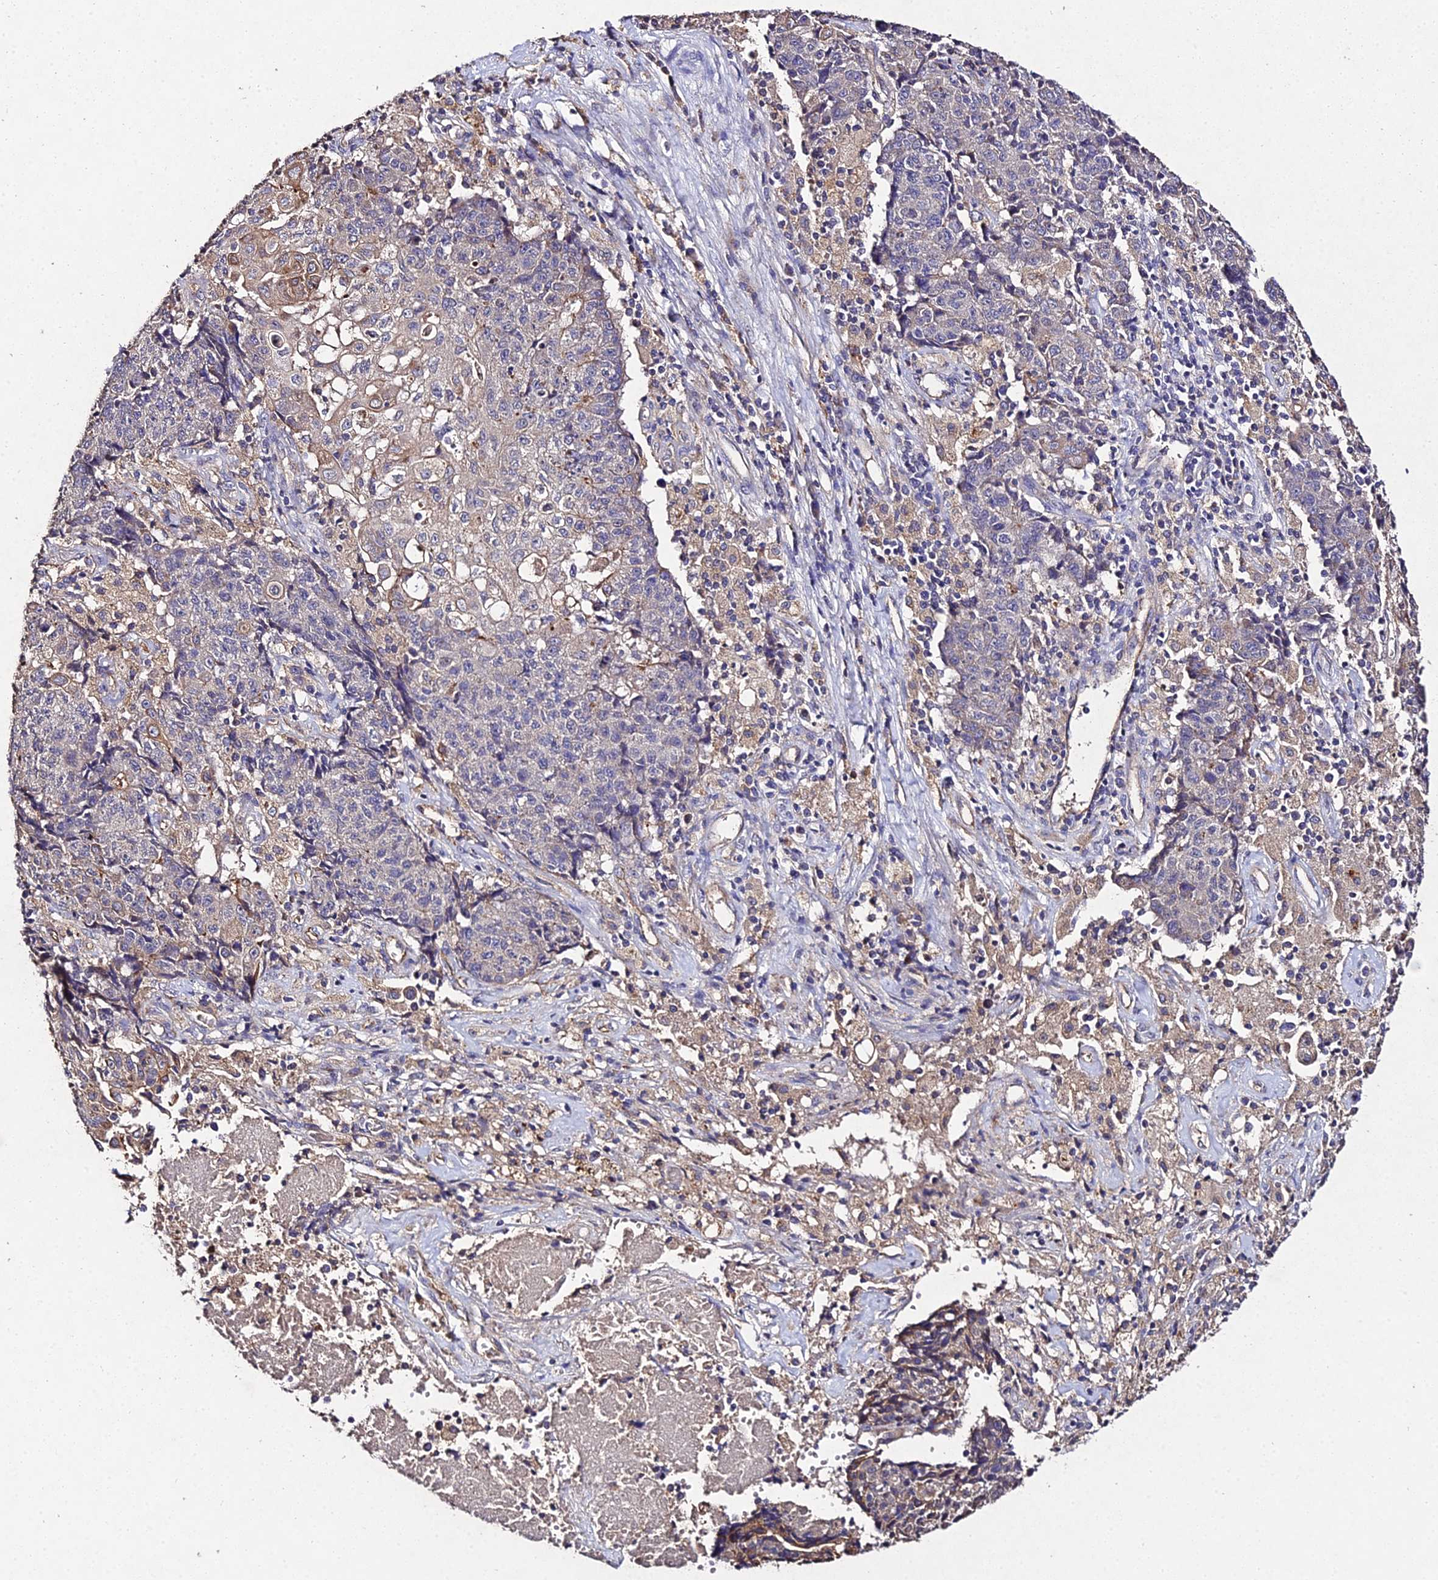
{"staining": {"intensity": "moderate", "quantity": "<25%", "location": "cytoplasmic/membranous"}, "tissue": "ovarian cancer", "cell_type": "Tumor cells", "image_type": "cancer", "snomed": [{"axis": "morphology", "description": "Carcinoma, endometroid"}, {"axis": "topography", "description": "Ovary"}], "caption": "Ovarian cancer stained with DAB (3,3'-diaminobenzidine) immunohistochemistry displays low levels of moderate cytoplasmic/membranous expression in about <25% of tumor cells. The staining was performed using DAB, with brown indicating positive protein expression. Nuclei are stained blue with hematoxylin.", "gene": "AP3M2", "patient": {"sex": "female", "age": 42}}